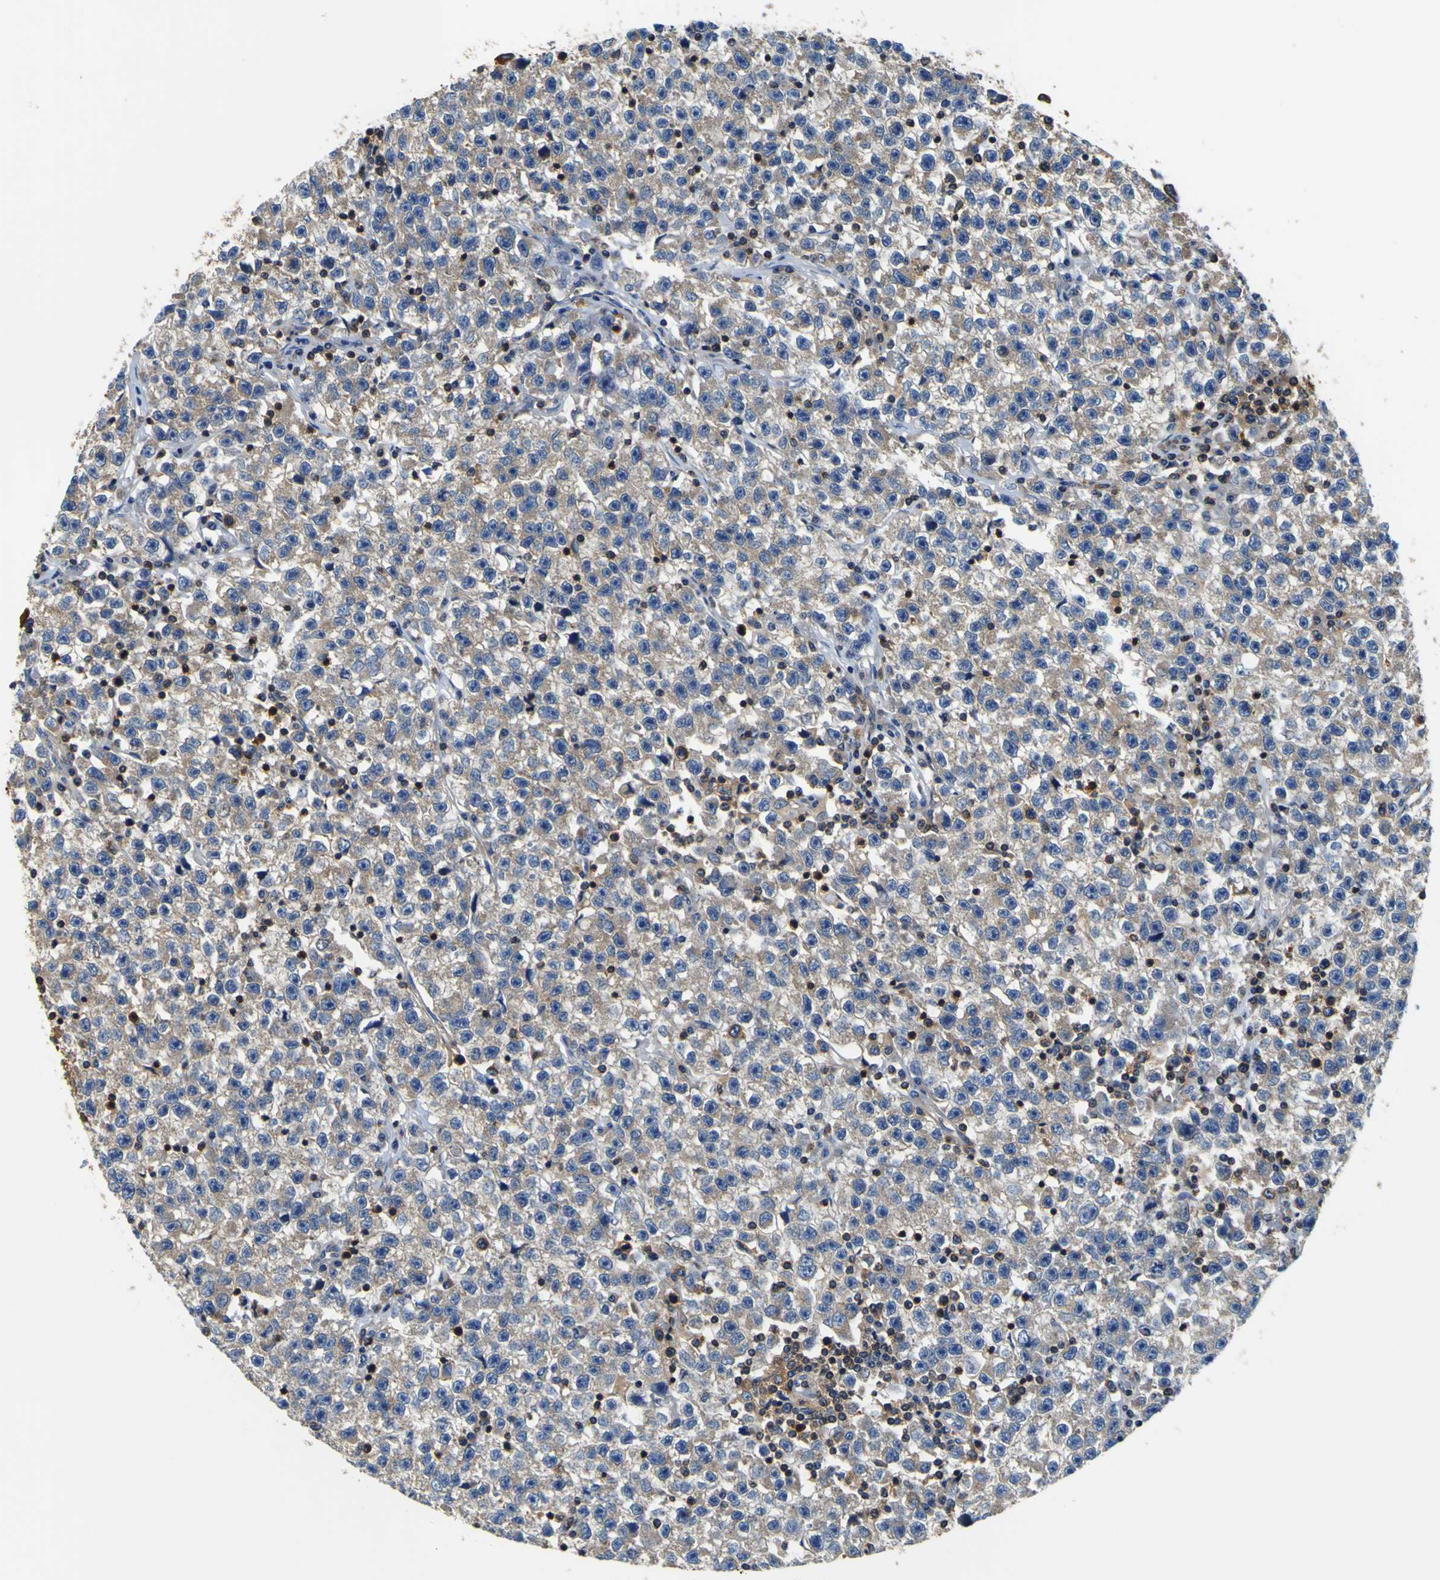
{"staining": {"intensity": "weak", "quantity": ">75%", "location": "cytoplasmic/membranous"}, "tissue": "testis cancer", "cell_type": "Tumor cells", "image_type": "cancer", "snomed": [{"axis": "morphology", "description": "Seminoma, NOS"}, {"axis": "topography", "description": "Testis"}], "caption": "The immunohistochemical stain shows weak cytoplasmic/membranous expression in tumor cells of testis cancer tissue.", "gene": "CNR2", "patient": {"sex": "male", "age": 22}}